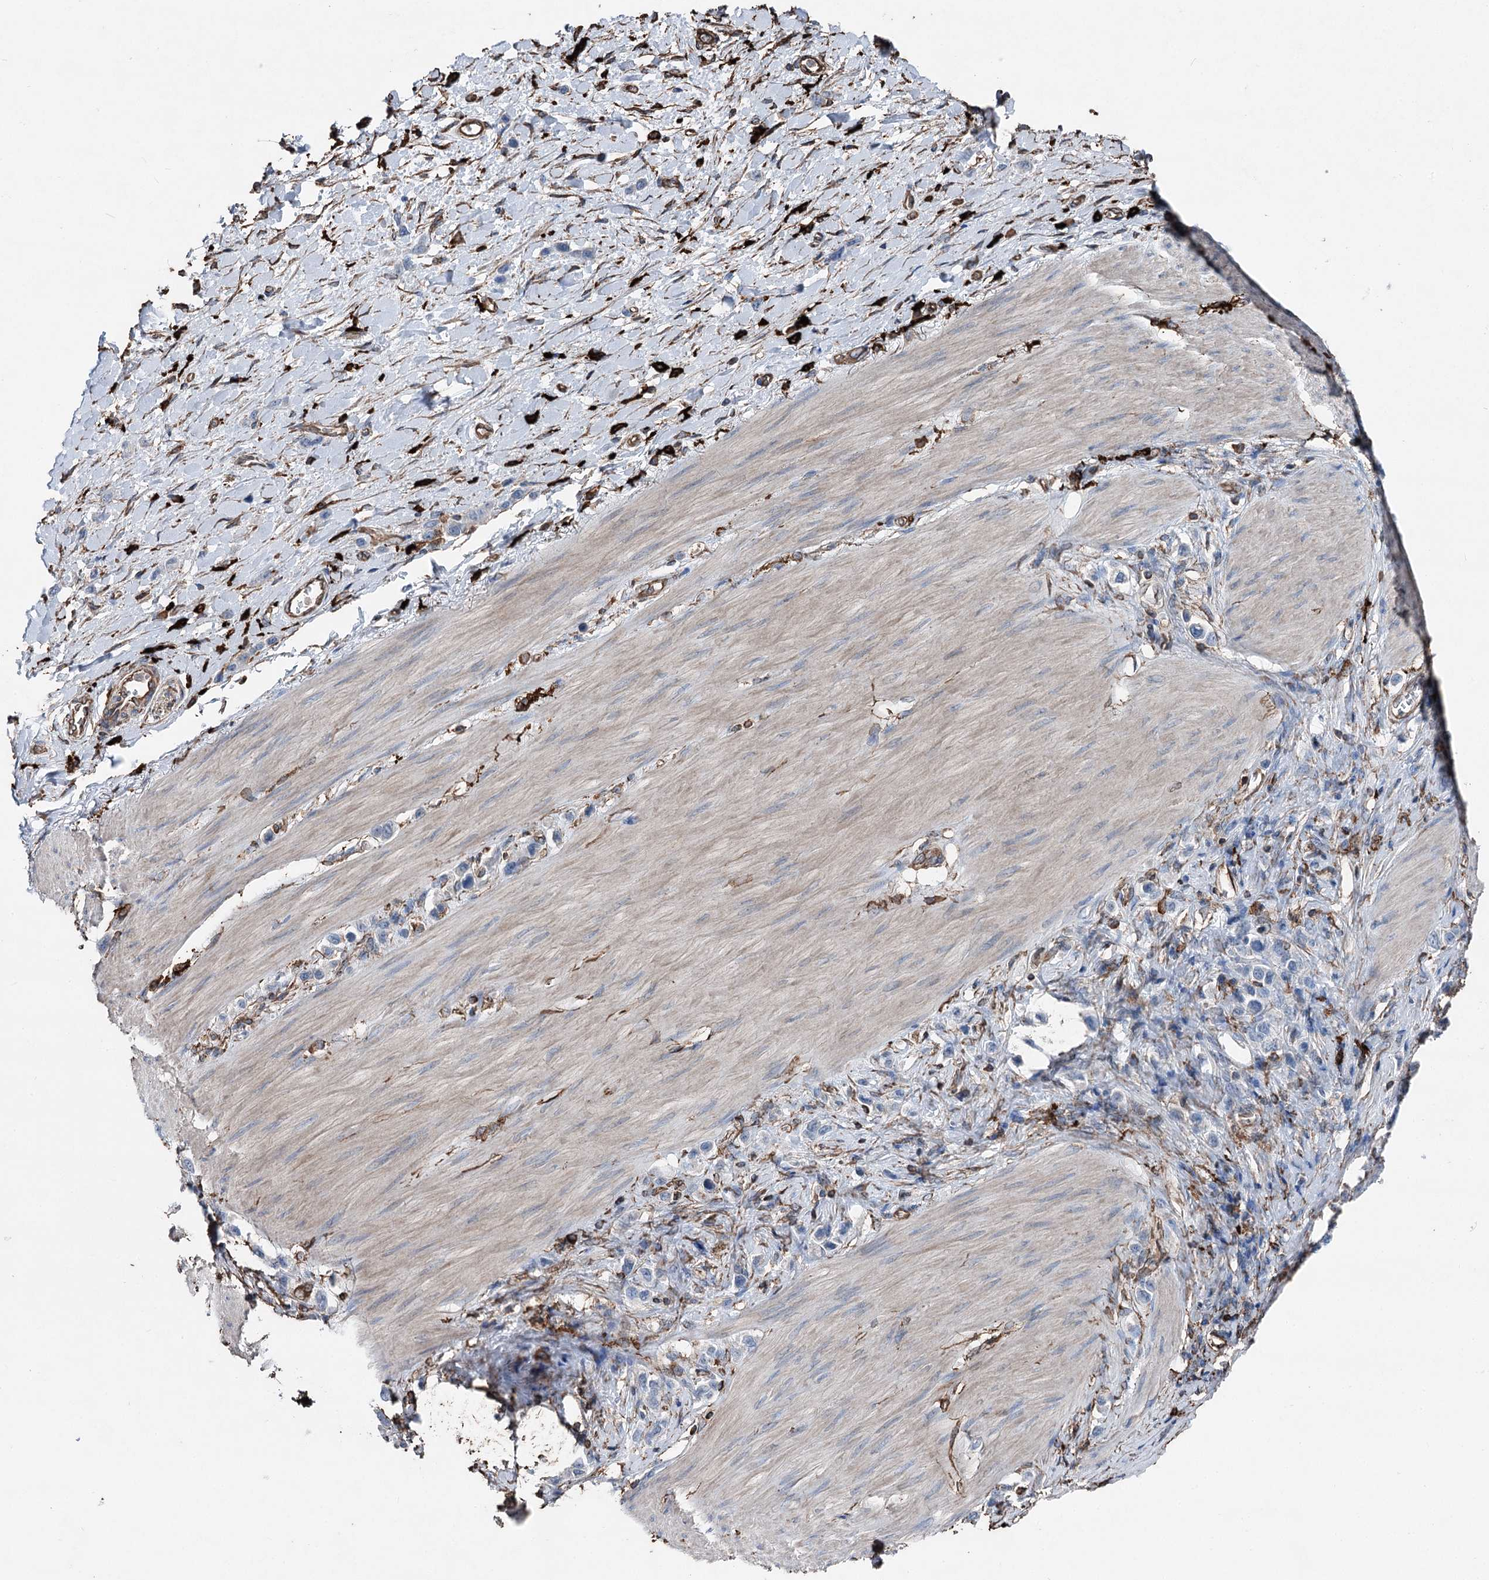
{"staining": {"intensity": "negative", "quantity": "none", "location": "none"}, "tissue": "stomach cancer", "cell_type": "Tumor cells", "image_type": "cancer", "snomed": [{"axis": "morphology", "description": "Normal tissue, NOS"}, {"axis": "morphology", "description": "Adenocarcinoma, NOS"}, {"axis": "topography", "description": "Stomach, upper"}, {"axis": "topography", "description": "Stomach"}], "caption": "There is no significant expression in tumor cells of stomach cancer. Nuclei are stained in blue.", "gene": "CLEC4M", "patient": {"sex": "female", "age": 65}}